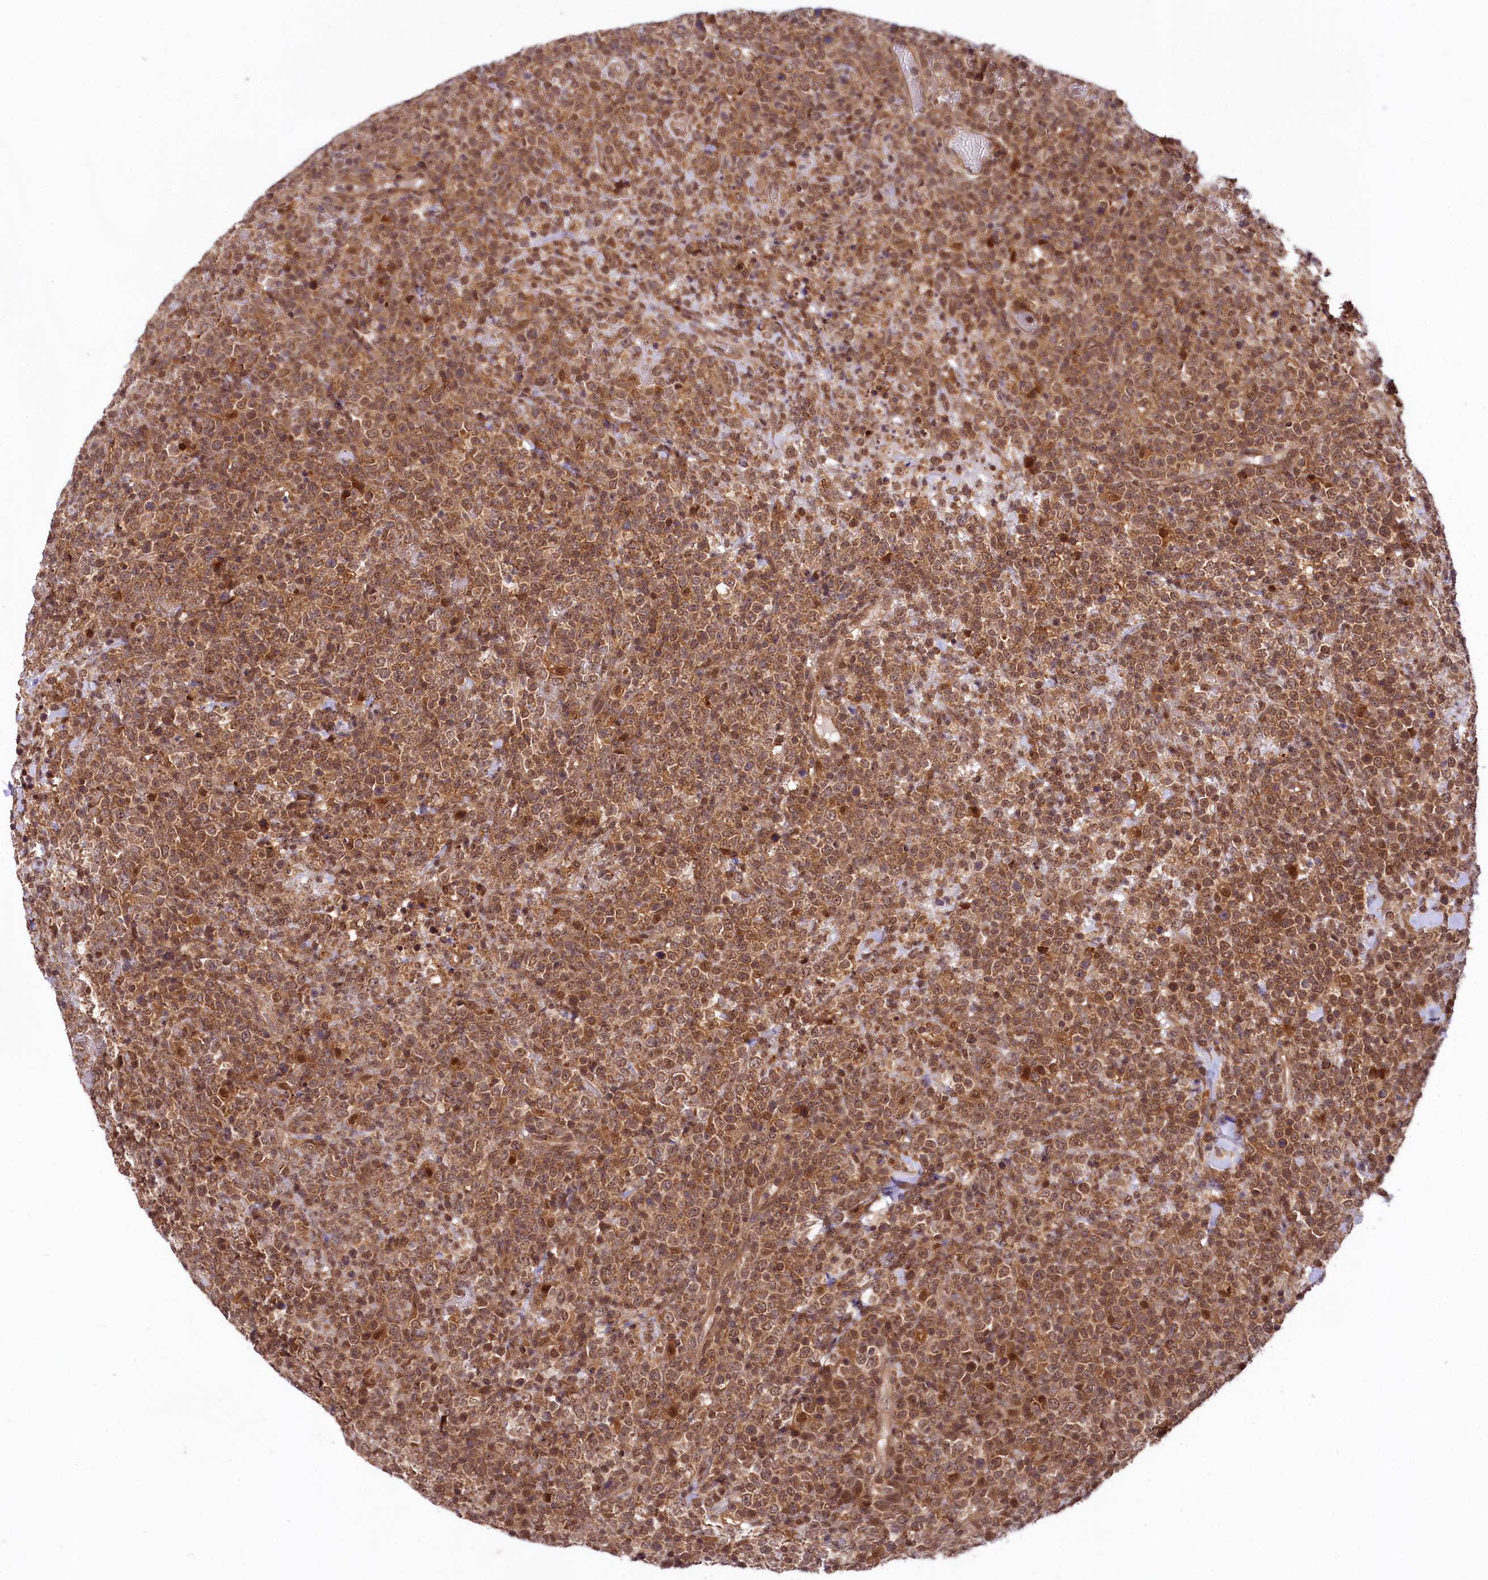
{"staining": {"intensity": "moderate", "quantity": ">75%", "location": "cytoplasmic/membranous,nuclear"}, "tissue": "lymphoma", "cell_type": "Tumor cells", "image_type": "cancer", "snomed": [{"axis": "morphology", "description": "Malignant lymphoma, non-Hodgkin's type, High grade"}, {"axis": "topography", "description": "Colon"}], "caption": "Lymphoma tissue exhibits moderate cytoplasmic/membranous and nuclear positivity in approximately >75% of tumor cells The staining is performed using DAB brown chromogen to label protein expression. The nuclei are counter-stained blue using hematoxylin.", "gene": "UBE3A", "patient": {"sex": "female", "age": 53}}